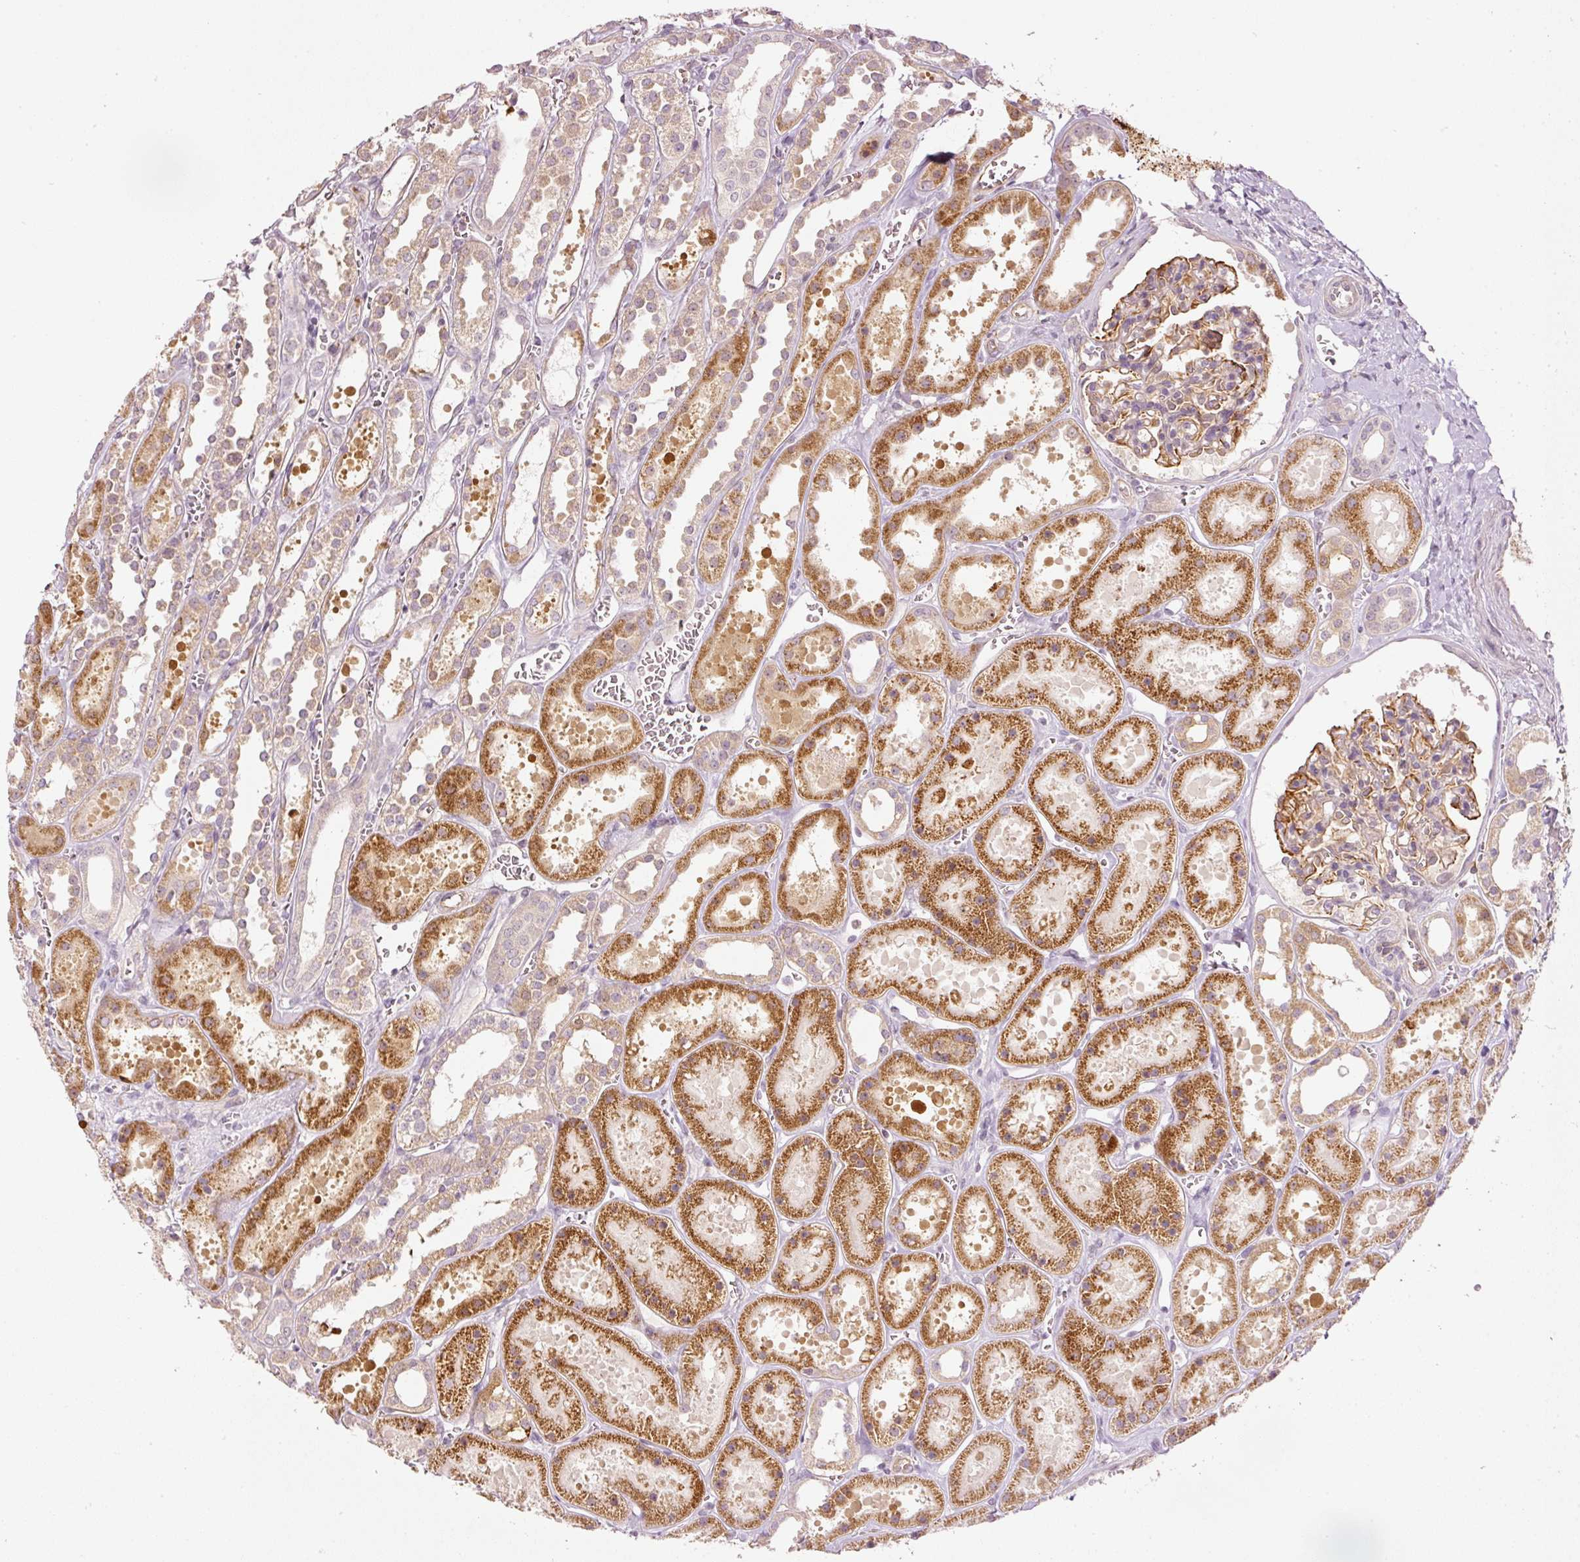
{"staining": {"intensity": "moderate", "quantity": "25%-75%", "location": "cytoplasmic/membranous"}, "tissue": "kidney", "cell_type": "Cells in glomeruli", "image_type": "normal", "snomed": [{"axis": "morphology", "description": "Normal tissue, NOS"}, {"axis": "topography", "description": "Kidney"}], "caption": "Immunohistochemistry micrograph of unremarkable kidney stained for a protein (brown), which shows medium levels of moderate cytoplasmic/membranous positivity in approximately 25%-75% of cells in glomeruli.", "gene": "CDC20B", "patient": {"sex": "female", "age": 41}}